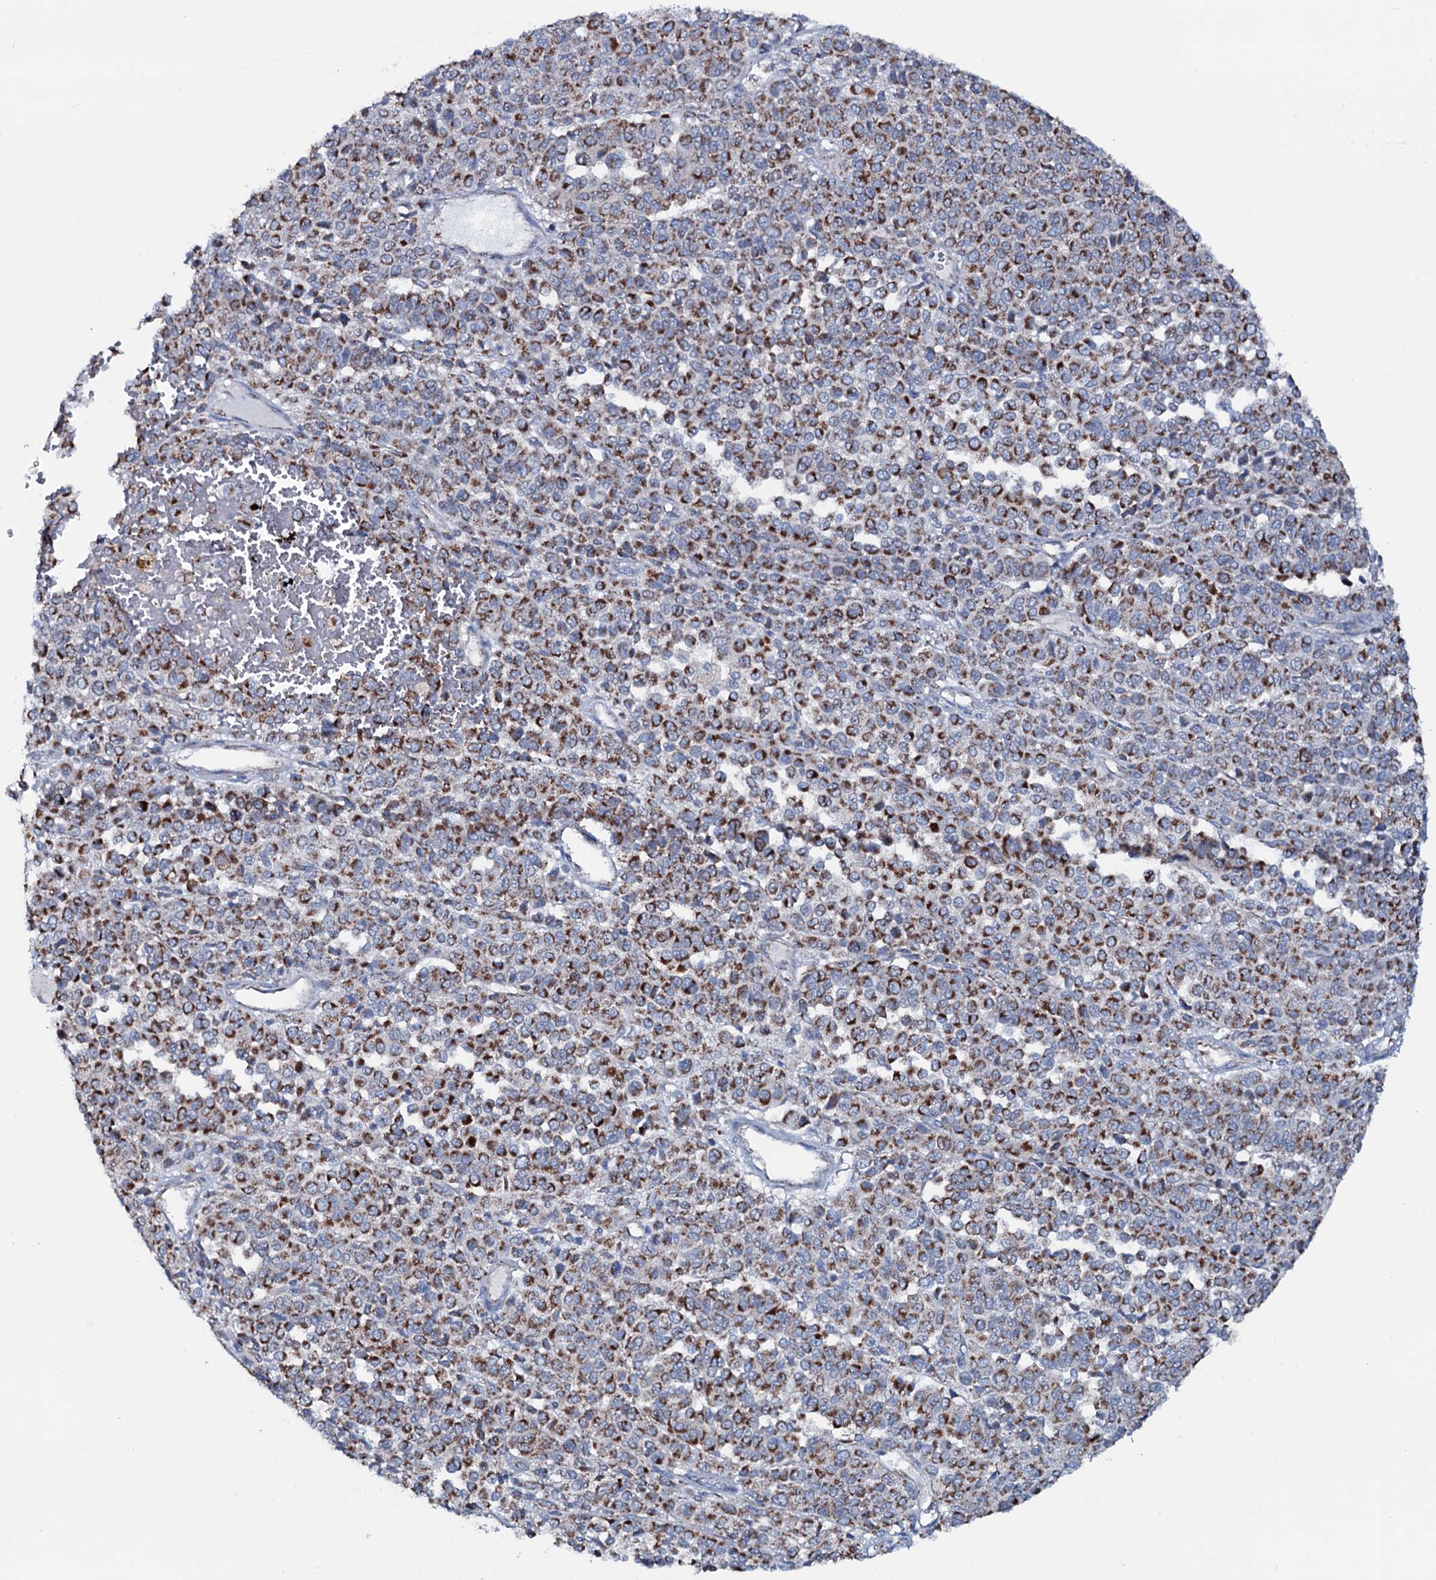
{"staining": {"intensity": "strong", "quantity": ">75%", "location": "cytoplasmic/membranous"}, "tissue": "melanoma", "cell_type": "Tumor cells", "image_type": "cancer", "snomed": [{"axis": "morphology", "description": "Malignant melanoma, Metastatic site"}, {"axis": "topography", "description": "Pancreas"}], "caption": "DAB immunohistochemical staining of human melanoma demonstrates strong cytoplasmic/membranous protein staining in approximately >75% of tumor cells. The staining was performed using DAB, with brown indicating positive protein expression. Nuclei are stained blue with hematoxylin.", "gene": "MRPS35", "patient": {"sex": "female", "age": 30}}